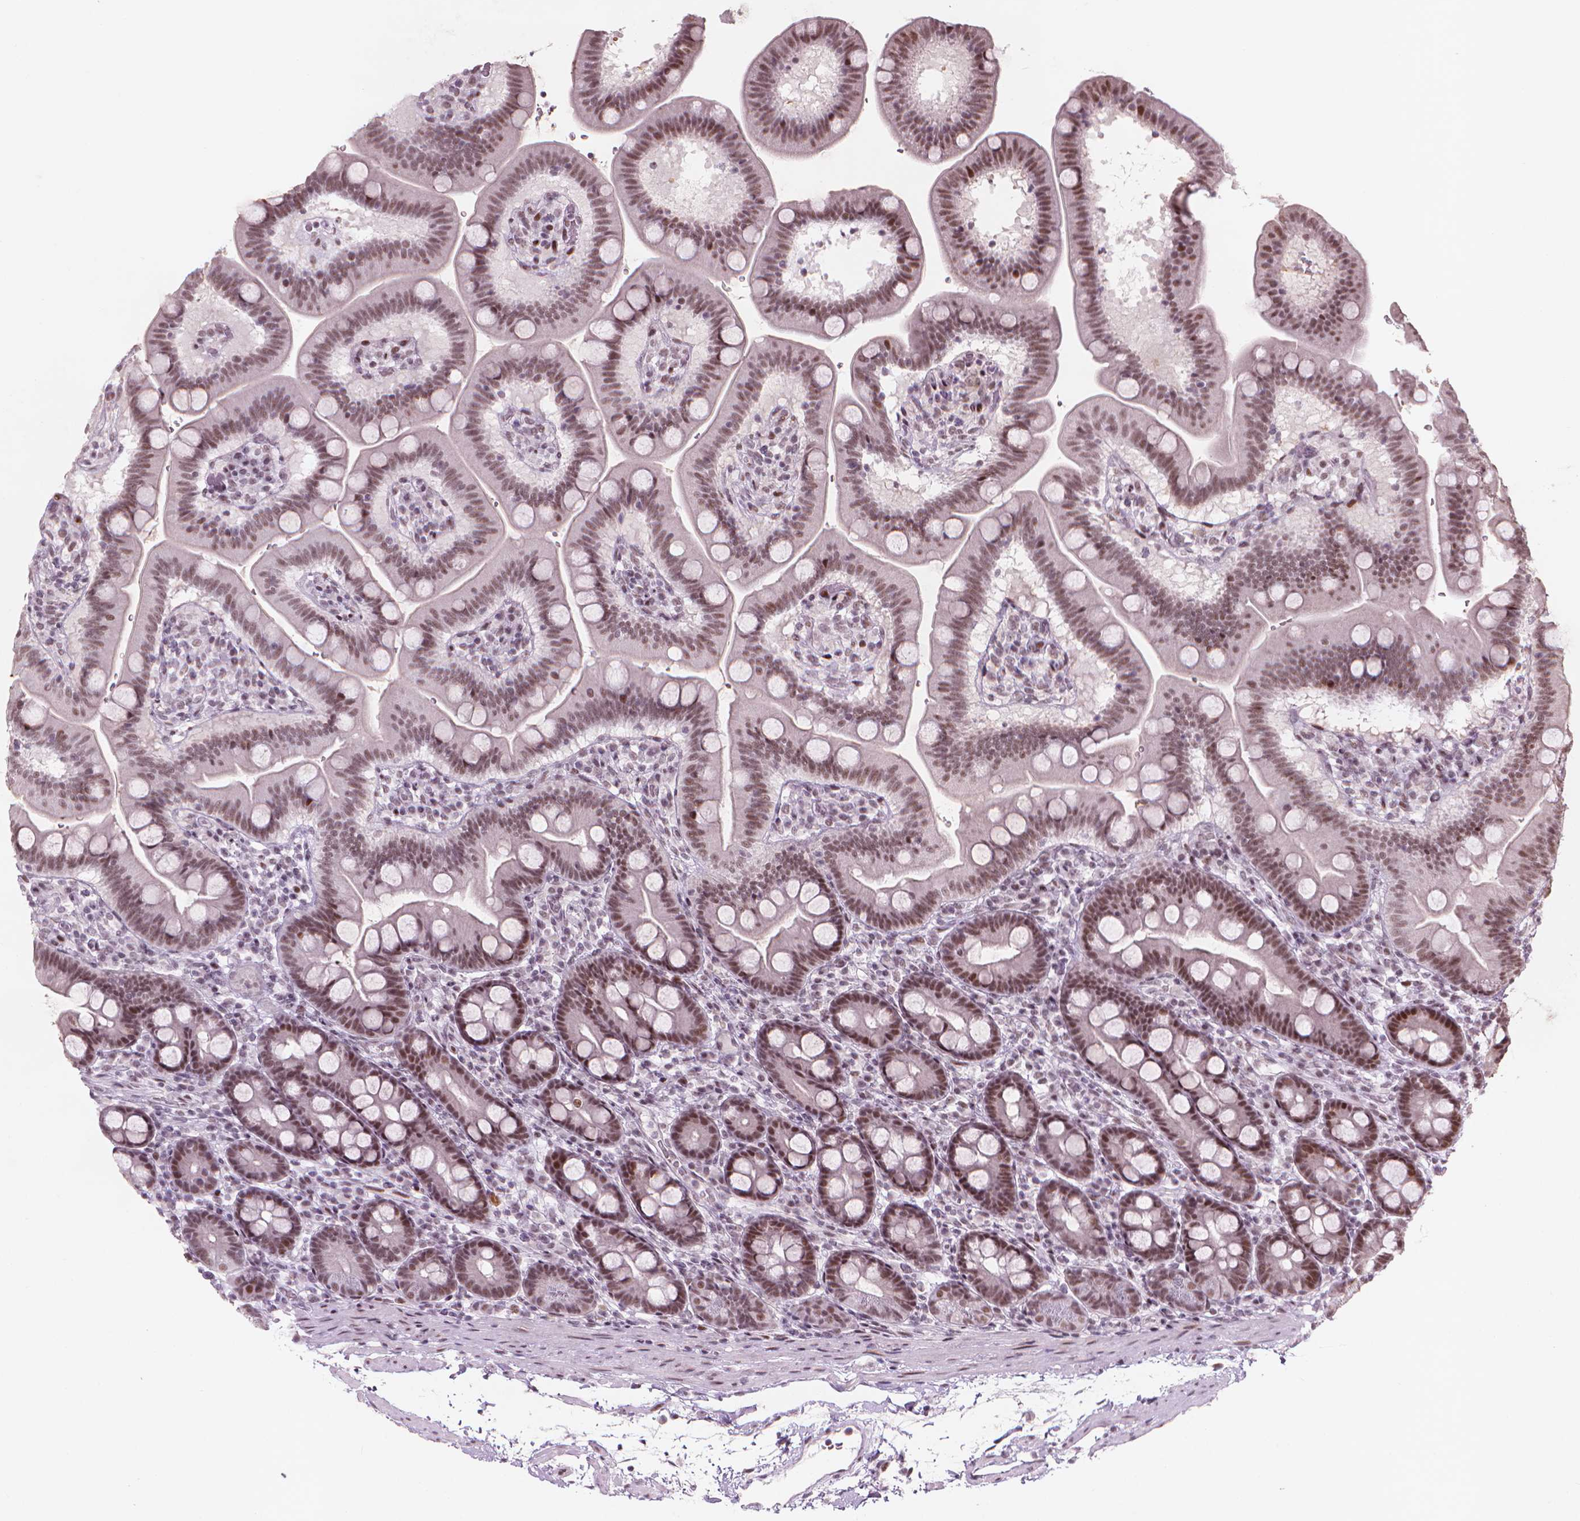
{"staining": {"intensity": "moderate", "quantity": ">75%", "location": "nuclear"}, "tissue": "duodenum", "cell_type": "Glandular cells", "image_type": "normal", "snomed": [{"axis": "morphology", "description": "Normal tissue, NOS"}, {"axis": "topography", "description": "Duodenum"}], "caption": "Immunohistochemistry of normal human duodenum exhibits medium levels of moderate nuclear expression in about >75% of glandular cells. Immunohistochemistry stains the protein of interest in brown and the nuclei are stained blue.", "gene": "HES7", "patient": {"sex": "male", "age": 59}}